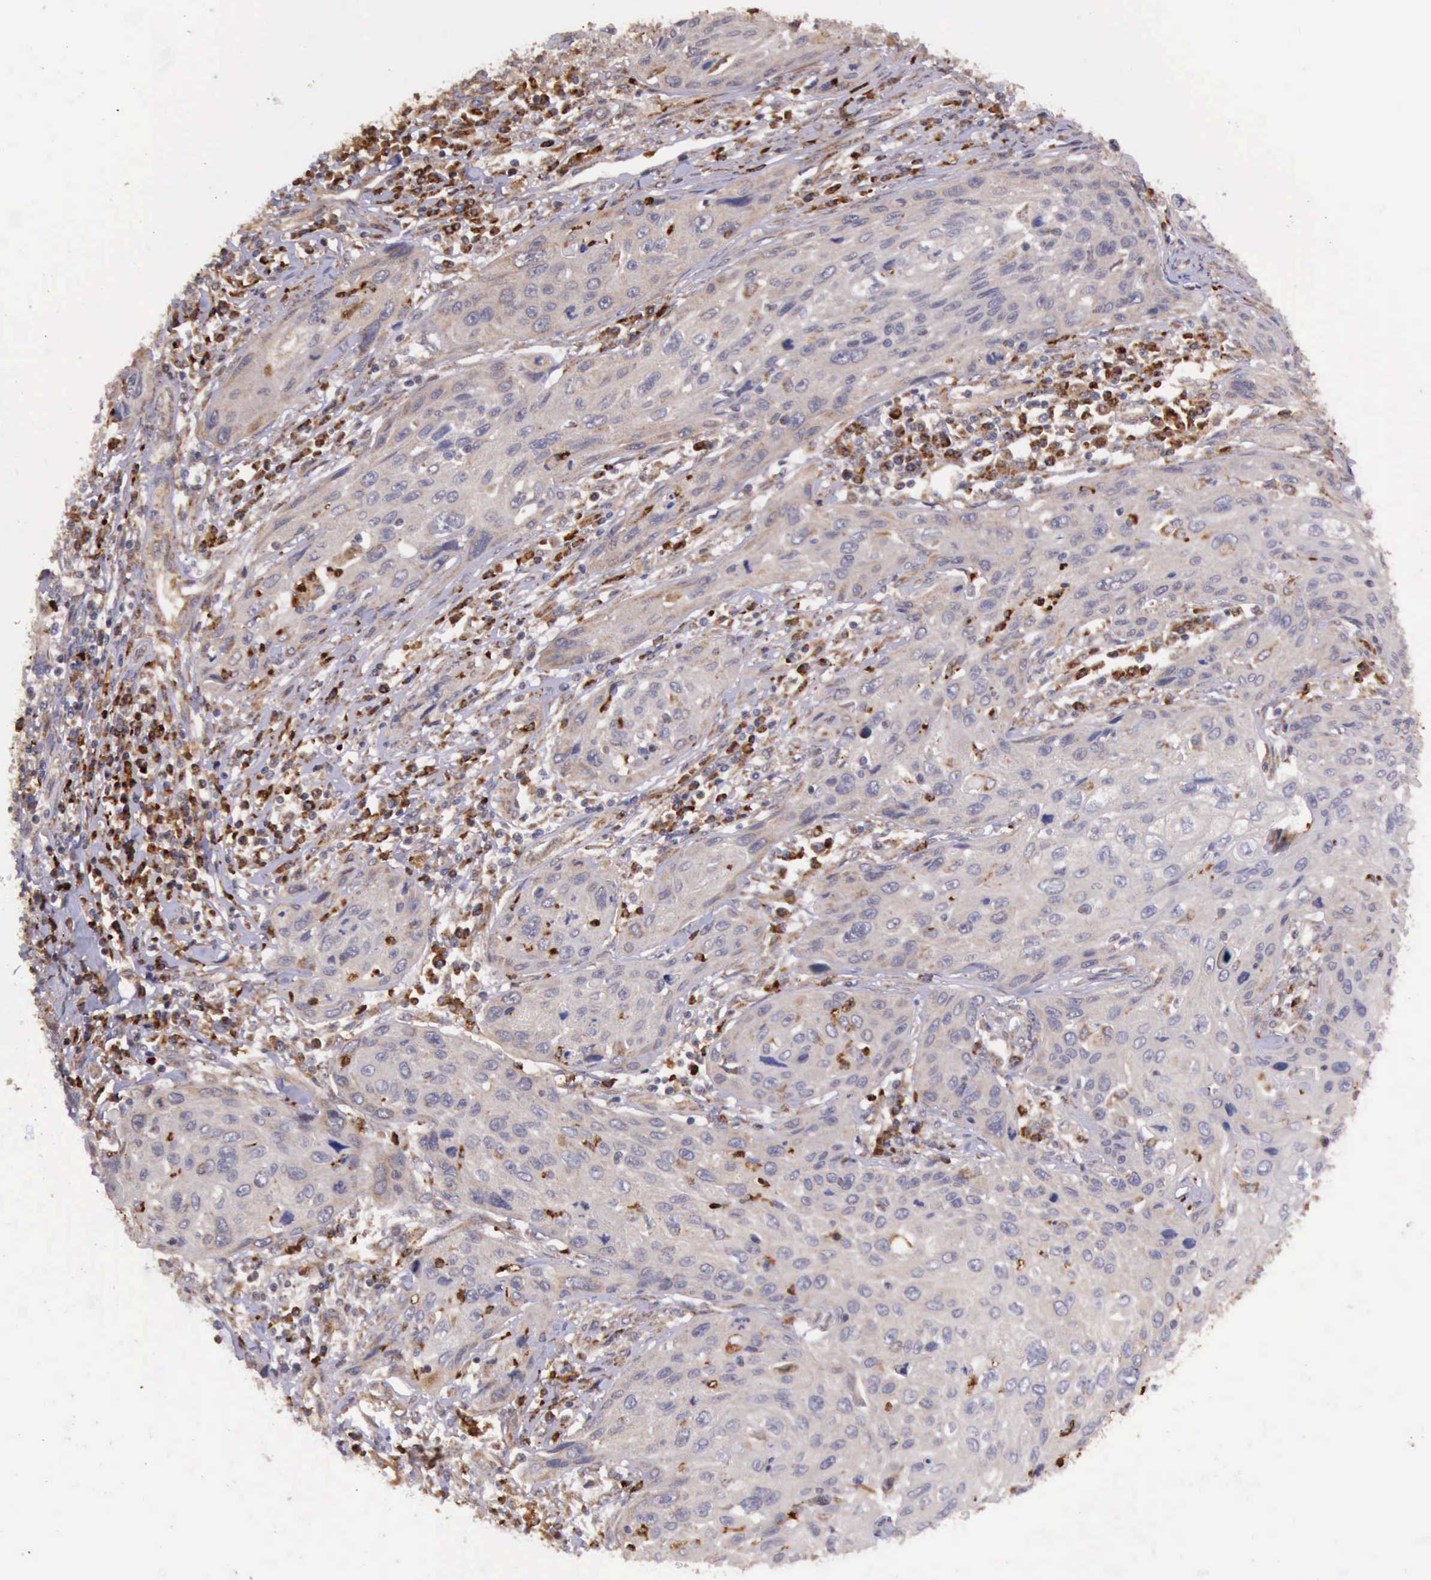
{"staining": {"intensity": "weak", "quantity": "<25%", "location": "cytoplasmic/membranous"}, "tissue": "cervical cancer", "cell_type": "Tumor cells", "image_type": "cancer", "snomed": [{"axis": "morphology", "description": "Squamous cell carcinoma, NOS"}, {"axis": "topography", "description": "Cervix"}], "caption": "A histopathology image of cervical cancer (squamous cell carcinoma) stained for a protein displays no brown staining in tumor cells.", "gene": "ARMCX3", "patient": {"sex": "female", "age": 32}}